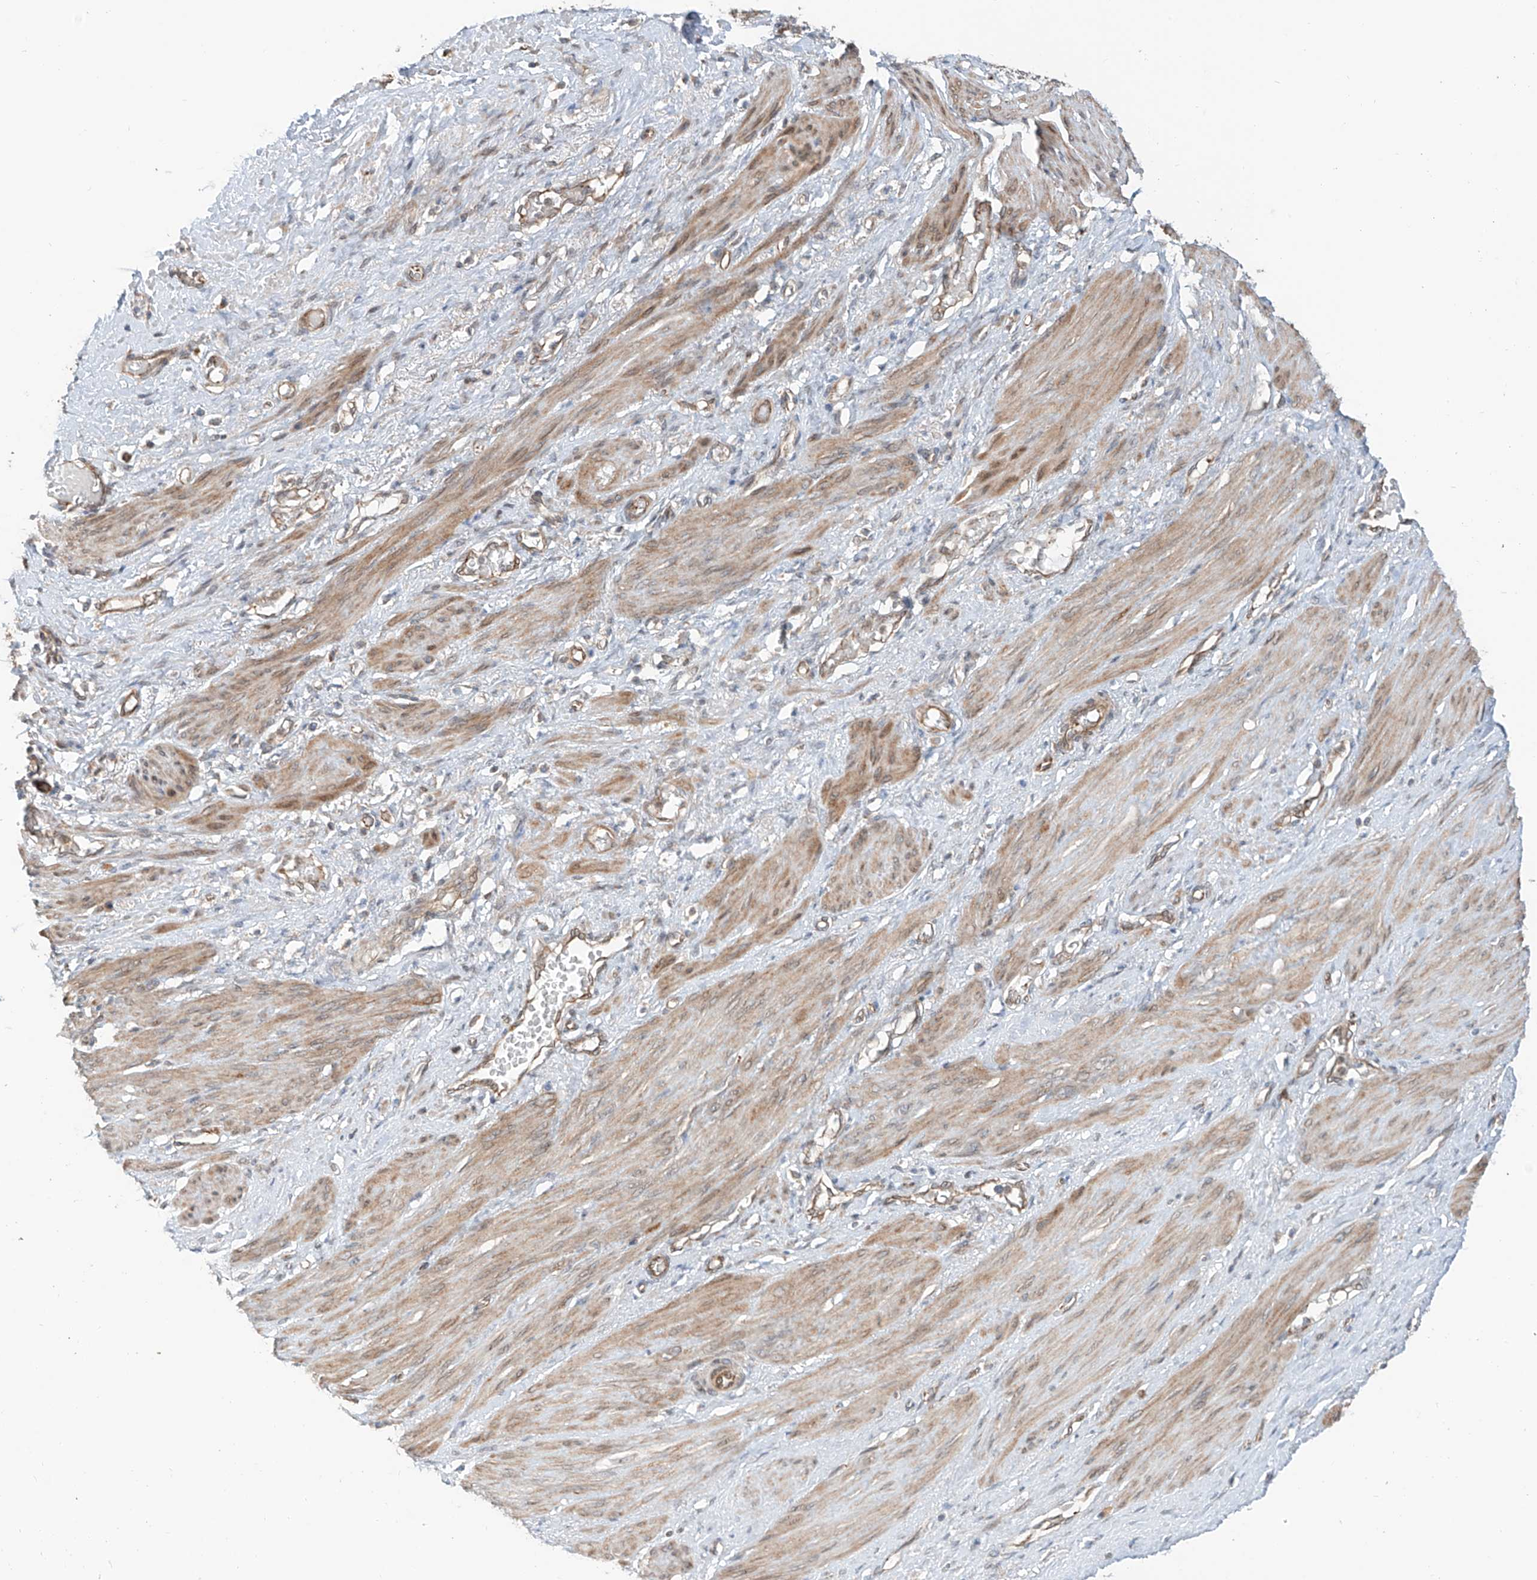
{"staining": {"intensity": "moderate", "quantity": "25%-75%", "location": "cytoplasmic/membranous"}, "tissue": "smooth muscle", "cell_type": "Smooth muscle cells", "image_type": "normal", "snomed": [{"axis": "morphology", "description": "Normal tissue, NOS"}, {"axis": "topography", "description": "Endometrium"}], "caption": "High-magnification brightfield microscopy of unremarkable smooth muscle stained with DAB (brown) and counterstained with hematoxylin (blue). smooth muscle cells exhibit moderate cytoplasmic/membranous expression is present in about25%-75% of cells.", "gene": "CEP162", "patient": {"sex": "female", "age": 33}}